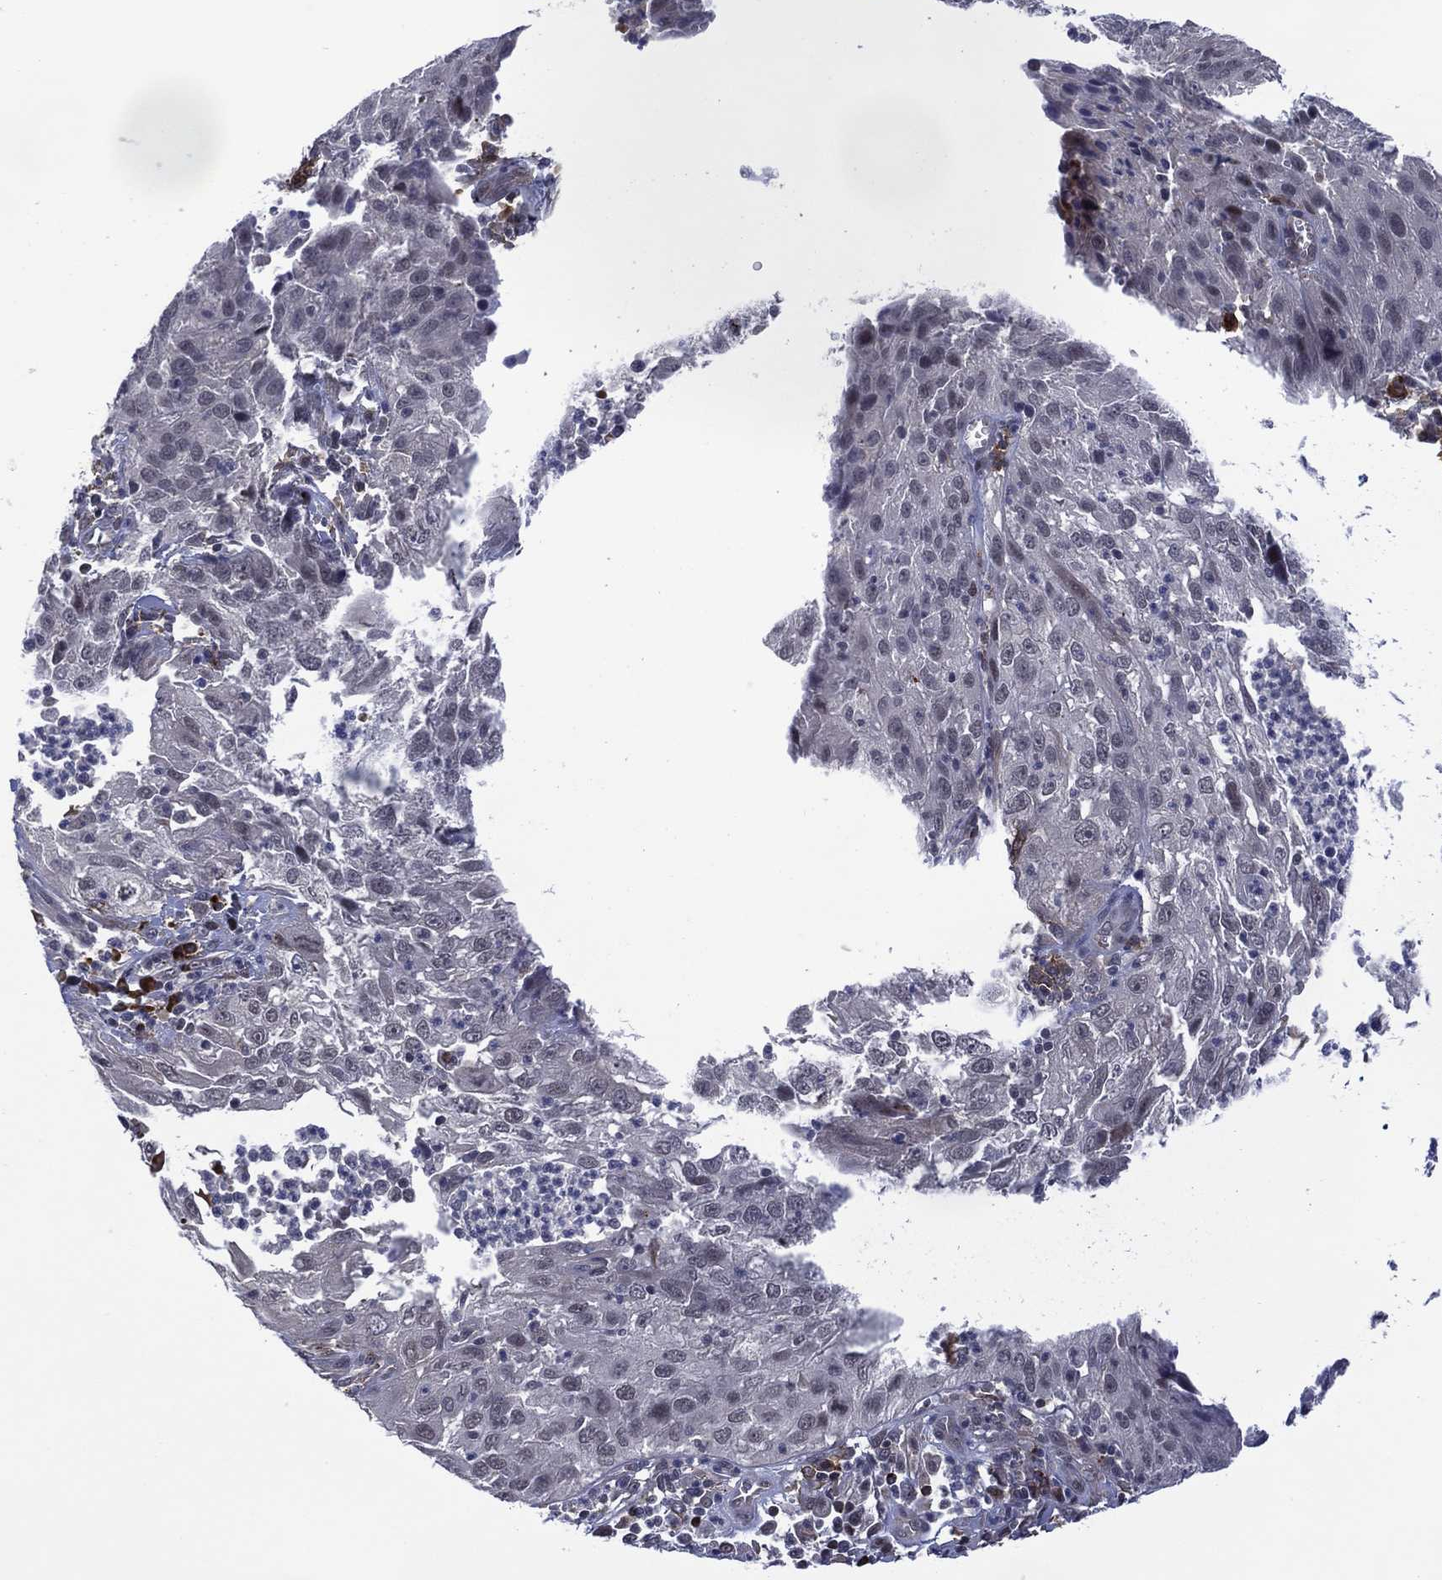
{"staining": {"intensity": "negative", "quantity": "none", "location": "none"}, "tissue": "cervical cancer", "cell_type": "Tumor cells", "image_type": "cancer", "snomed": [{"axis": "morphology", "description": "Squamous cell carcinoma, NOS"}, {"axis": "topography", "description": "Cervix"}], "caption": "The histopathology image demonstrates no staining of tumor cells in cervical cancer (squamous cell carcinoma).", "gene": "DPP4", "patient": {"sex": "female", "age": 32}}